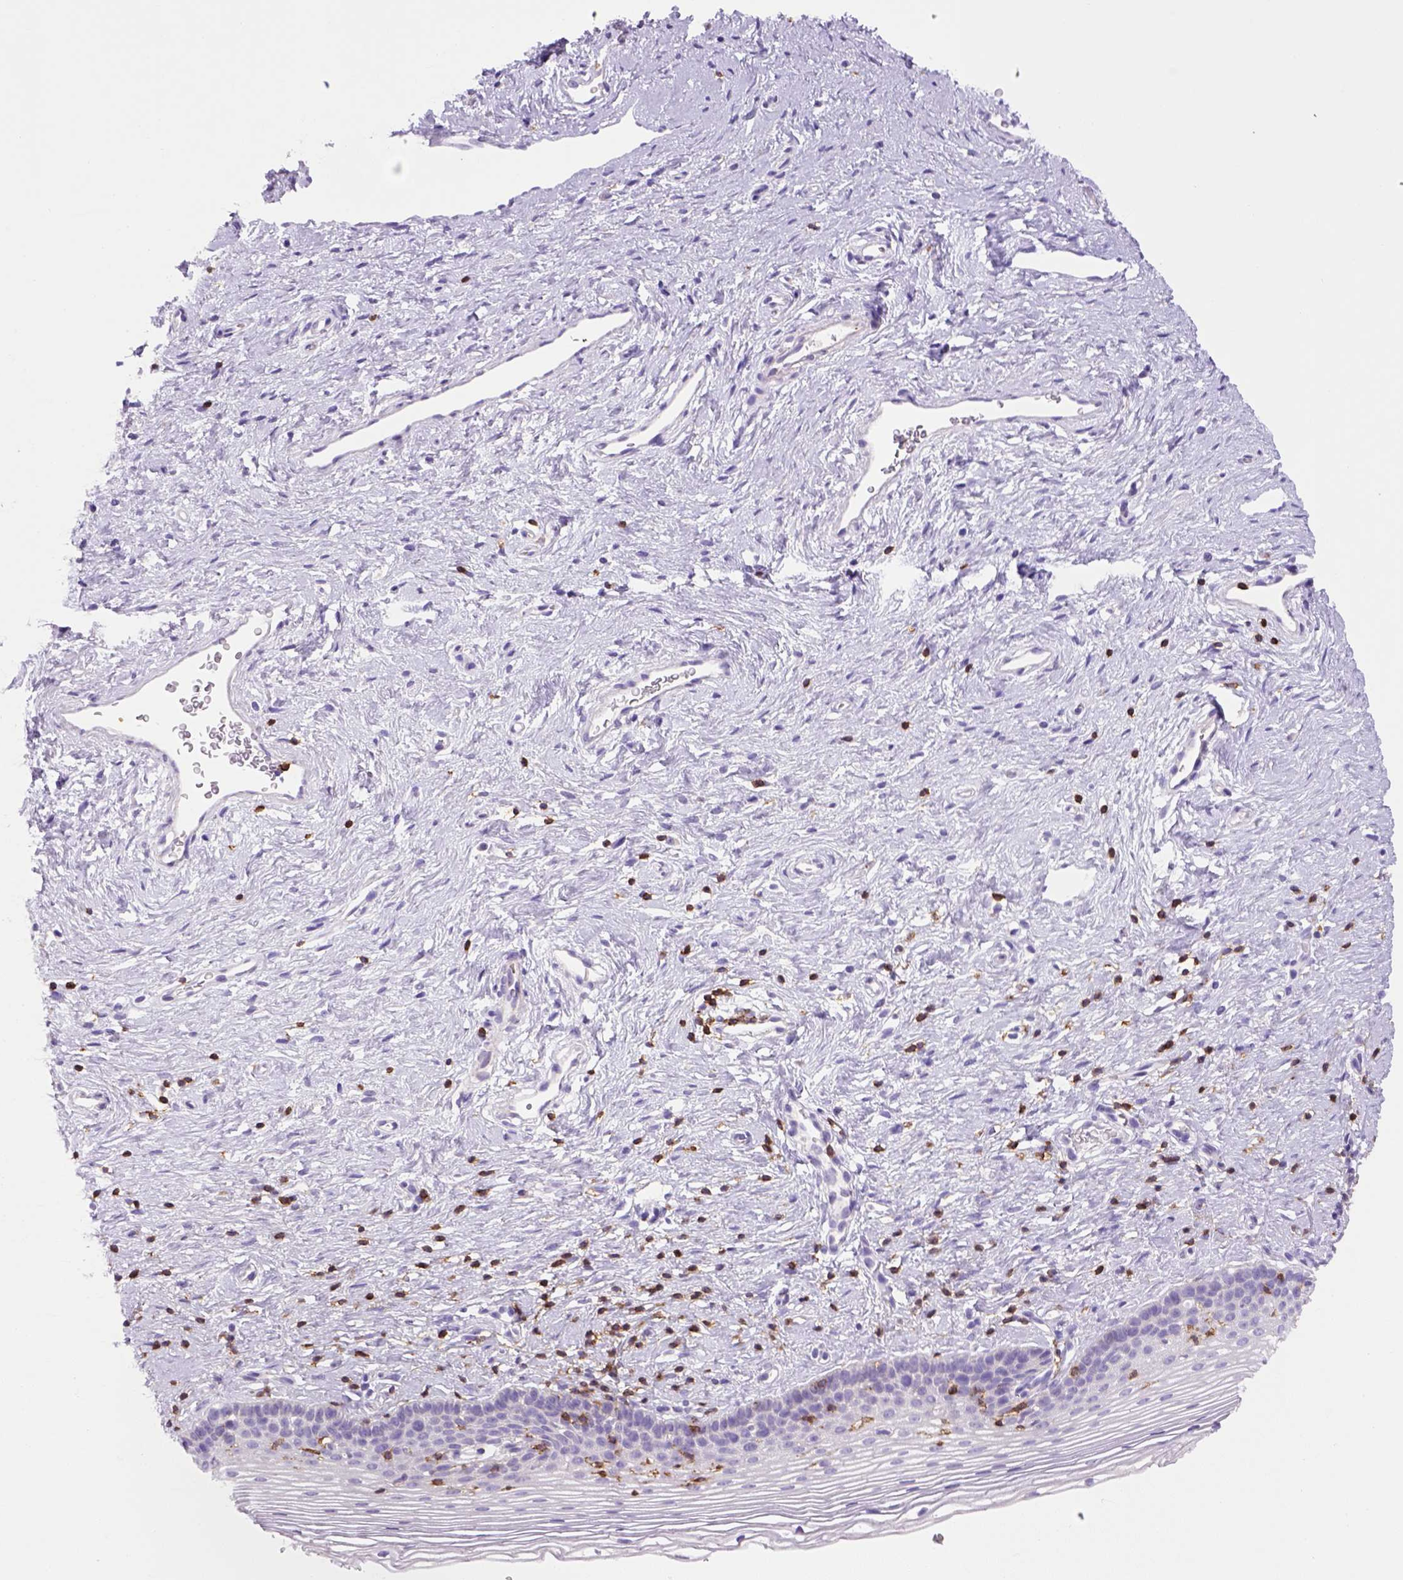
{"staining": {"intensity": "negative", "quantity": "none", "location": "none"}, "tissue": "cervix", "cell_type": "Glandular cells", "image_type": "normal", "snomed": [{"axis": "morphology", "description": "Normal tissue, NOS"}, {"axis": "topography", "description": "Cervix"}], "caption": "Glandular cells show no significant protein positivity in unremarkable cervix. (Immunohistochemistry, brightfield microscopy, high magnification).", "gene": "CD3E", "patient": {"sex": "female", "age": 39}}